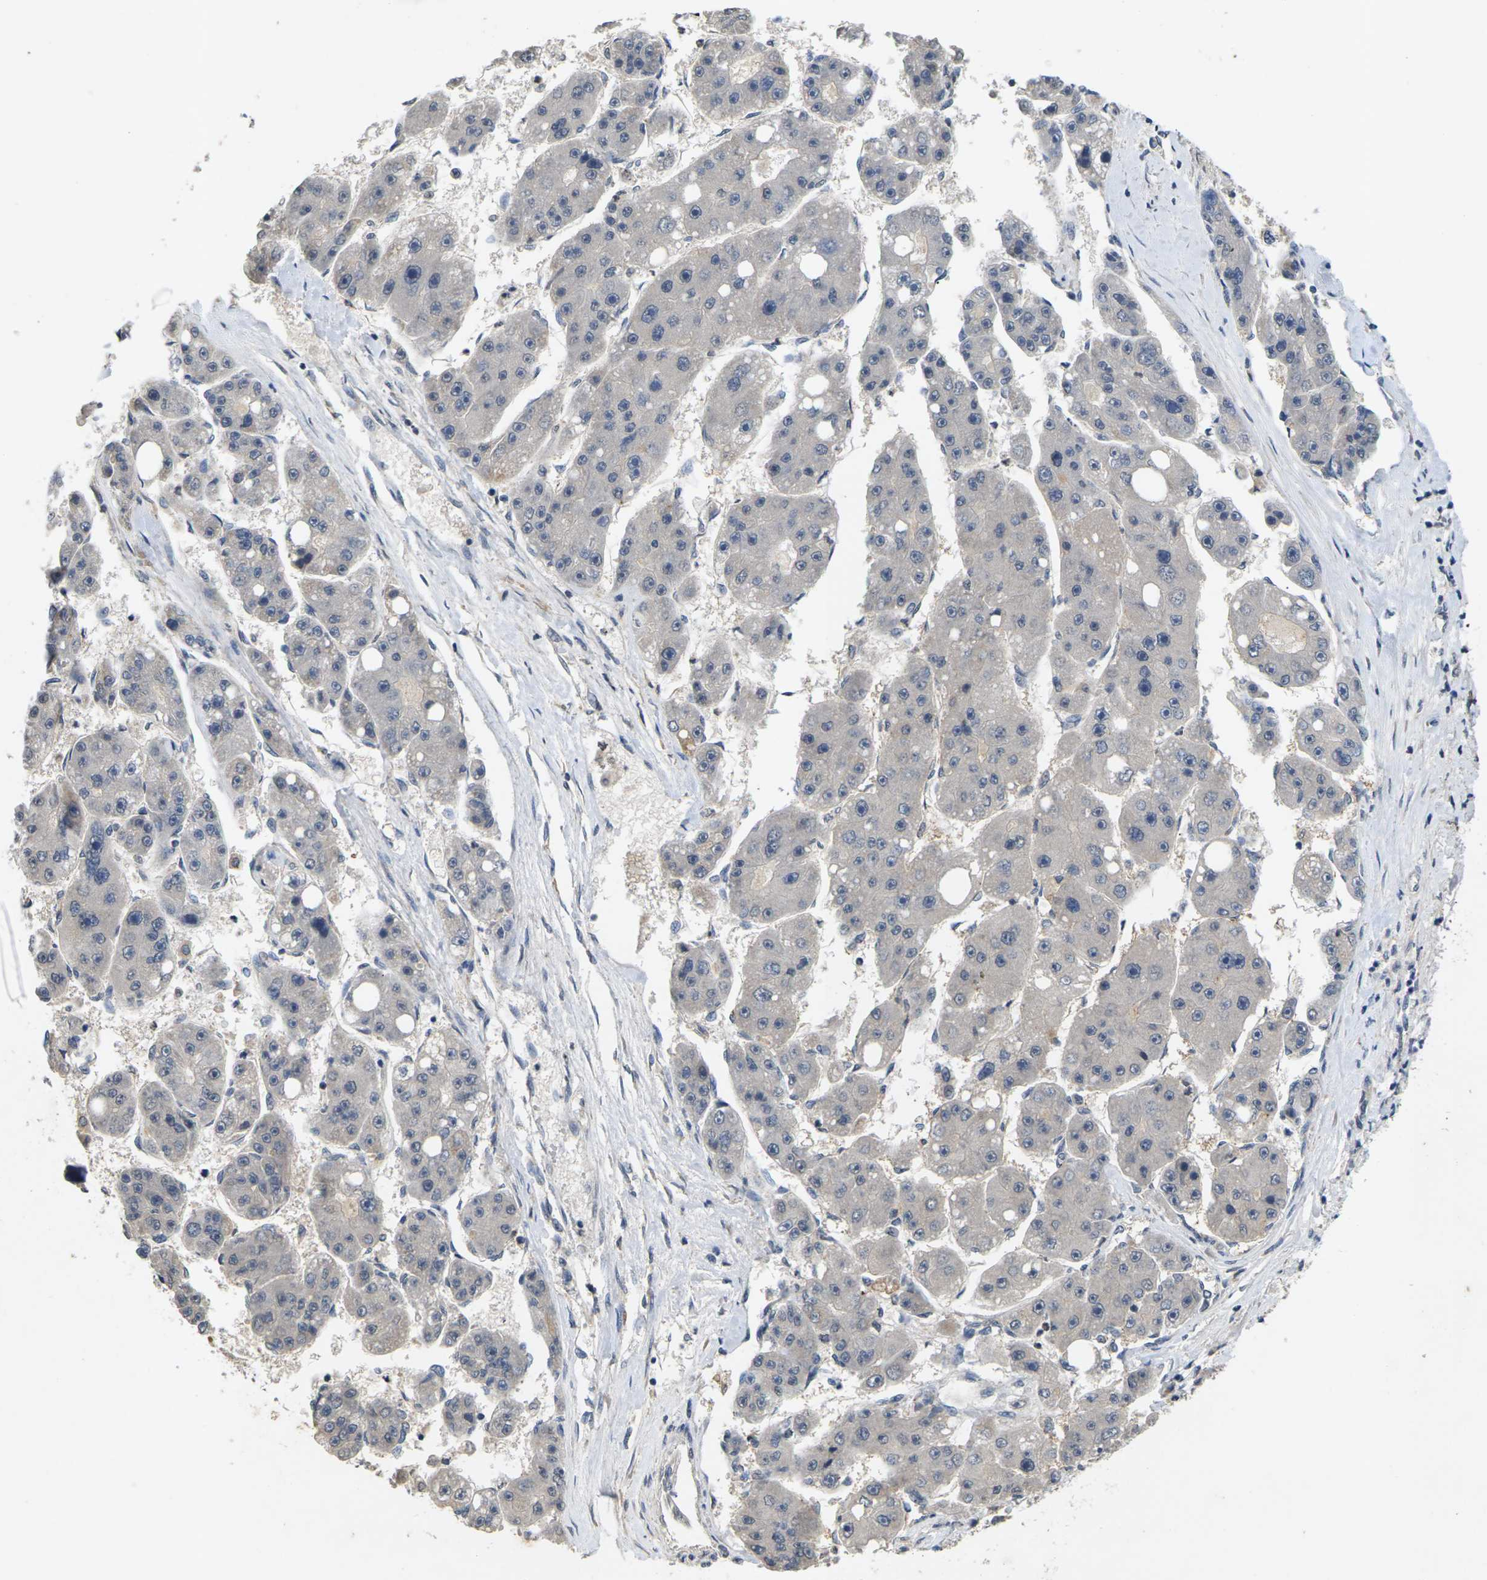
{"staining": {"intensity": "negative", "quantity": "none", "location": "none"}, "tissue": "liver cancer", "cell_type": "Tumor cells", "image_type": "cancer", "snomed": [{"axis": "morphology", "description": "Carcinoma, Hepatocellular, NOS"}, {"axis": "topography", "description": "Liver"}], "caption": "The photomicrograph exhibits no significant expression in tumor cells of hepatocellular carcinoma (liver).", "gene": "SLC2A2", "patient": {"sex": "female", "age": 61}}